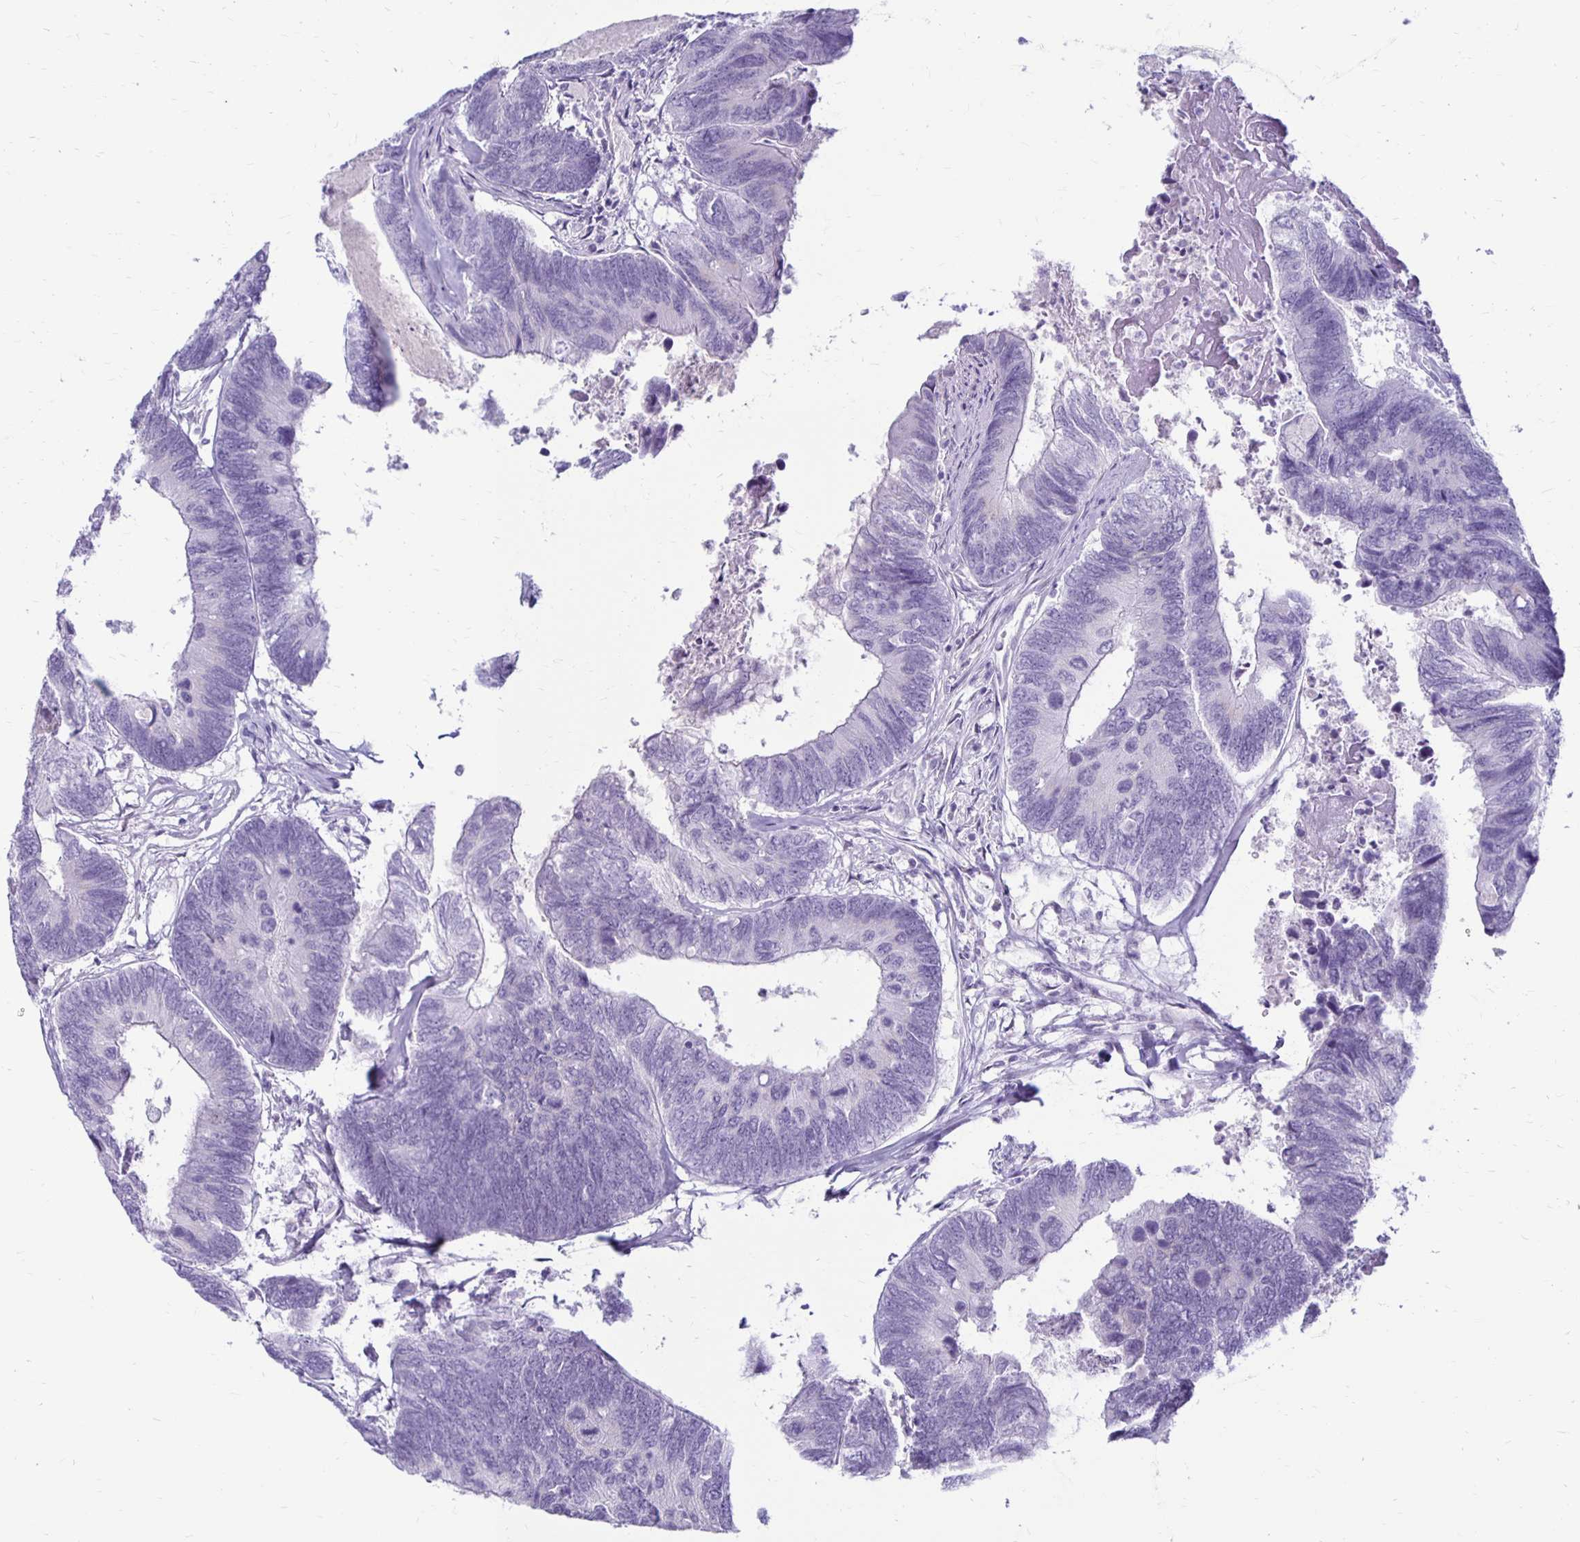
{"staining": {"intensity": "negative", "quantity": "none", "location": "none"}, "tissue": "colorectal cancer", "cell_type": "Tumor cells", "image_type": "cancer", "snomed": [{"axis": "morphology", "description": "Adenocarcinoma, NOS"}, {"axis": "topography", "description": "Colon"}], "caption": "A high-resolution histopathology image shows immunohistochemistry staining of adenocarcinoma (colorectal), which reveals no significant expression in tumor cells. (DAB (3,3'-diaminobenzidine) immunohistochemistry with hematoxylin counter stain).", "gene": "RYR1", "patient": {"sex": "female", "age": 67}}